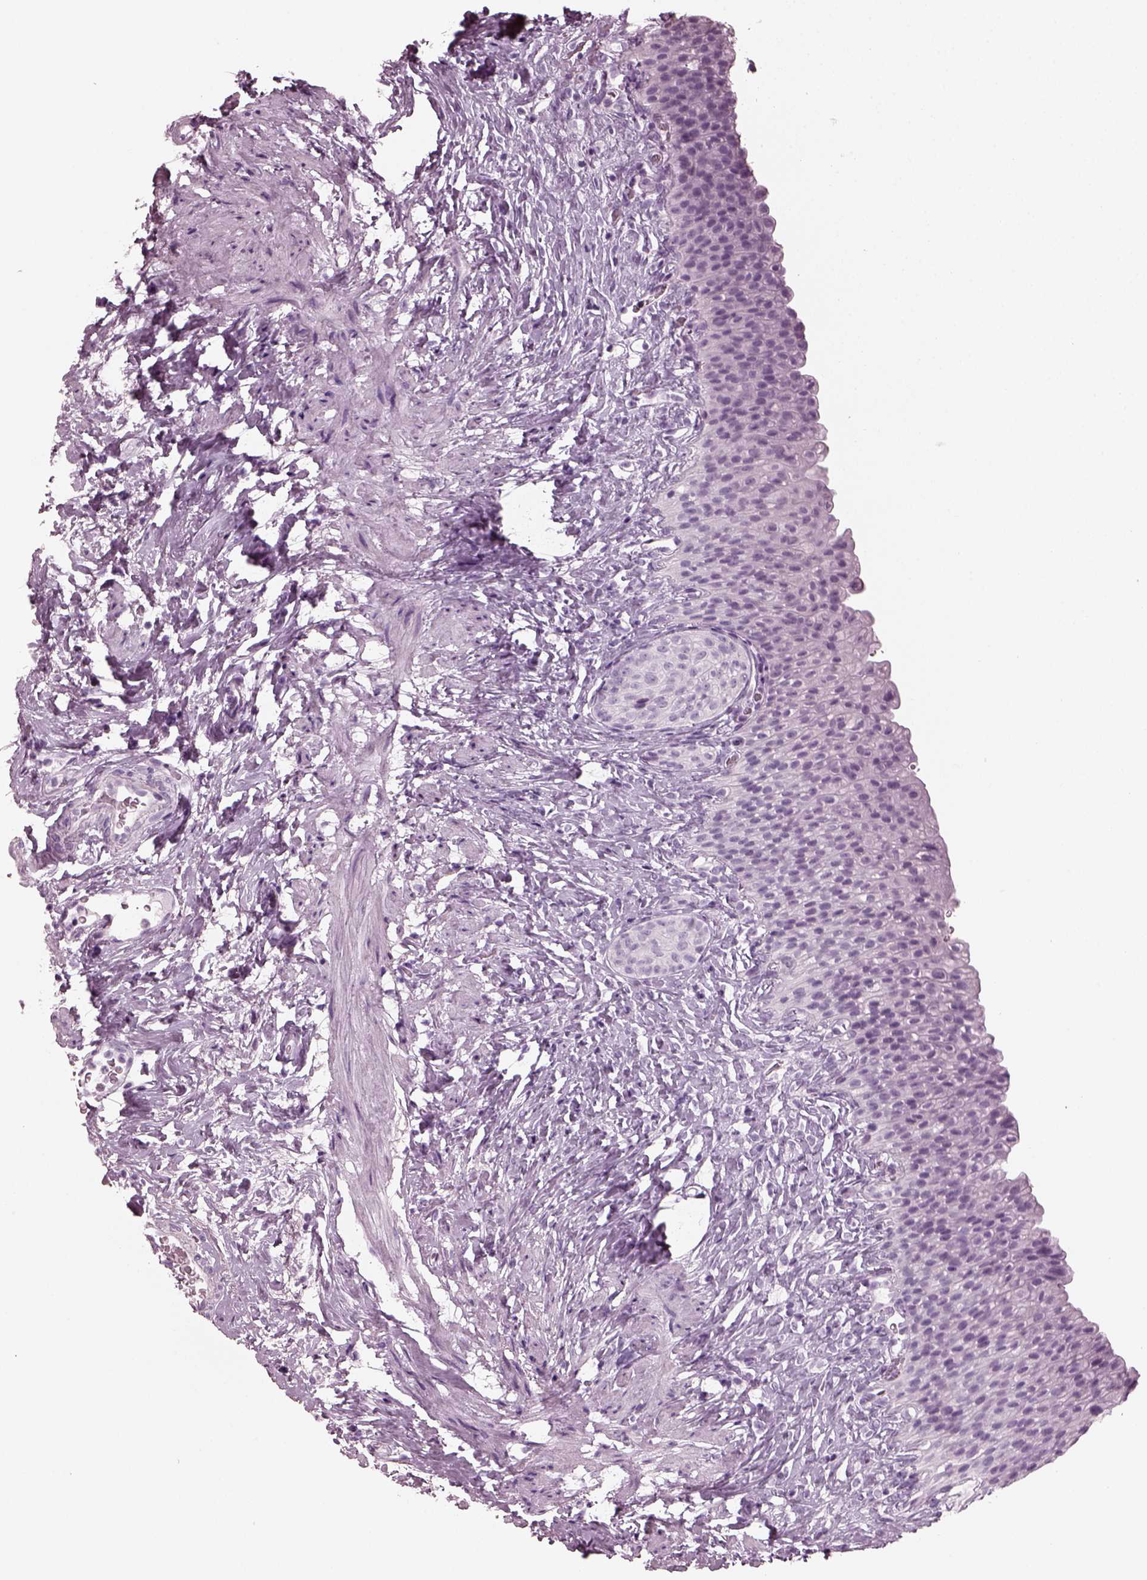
{"staining": {"intensity": "negative", "quantity": "none", "location": "none"}, "tissue": "urinary bladder", "cell_type": "Urothelial cells", "image_type": "normal", "snomed": [{"axis": "morphology", "description": "Normal tissue, NOS"}, {"axis": "topography", "description": "Urinary bladder"}], "caption": "Immunohistochemistry (IHC) of benign urinary bladder exhibits no staining in urothelial cells. The staining was performed using DAB to visualize the protein expression in brown, while the nuclei were stained in blue with hematoxylin (Magnification: 20x).", "gene": "RCVRN", "patient": {"sex": "male", "age": 76}}